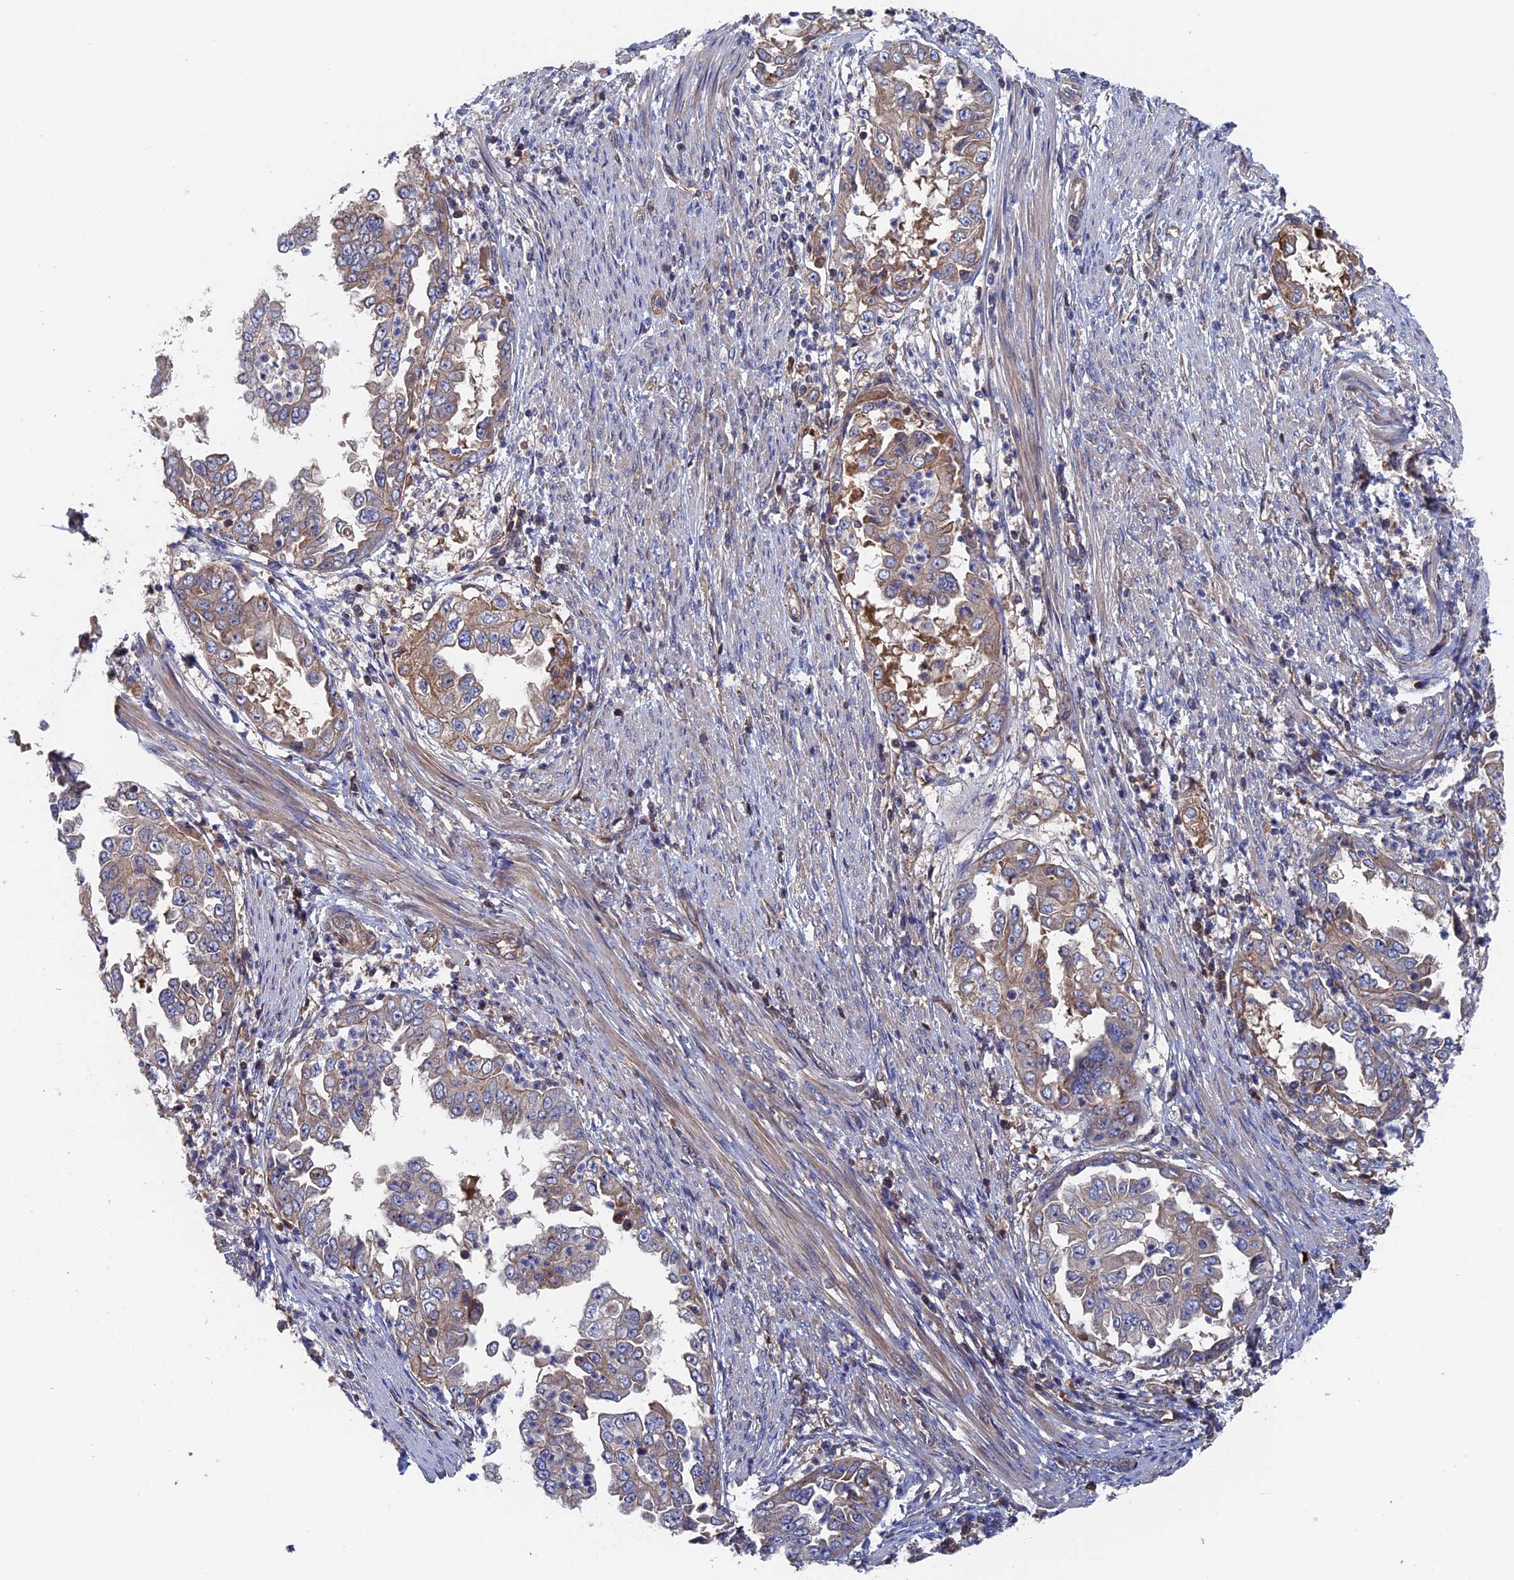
{"staining": {"intensity": "weak", "quantity": "<25%", "location": "cytoplasmic/membranous"}, "tissue": "endometrial cancer", "cell_type": "Tumor cells", "image_type": "cancer", "snomed": [{"axis": "morphology", "description": "Adenocarcinoma, NOS"}, {"axis": "topography", "description": "Endometrium"}], "caption": "Protein analysis of adenocarcinoma (endometrial) reveals no significant expression in tumor cells.", "gene": "RPUSD1", "patient": {"sex": "female", "age": 85}}